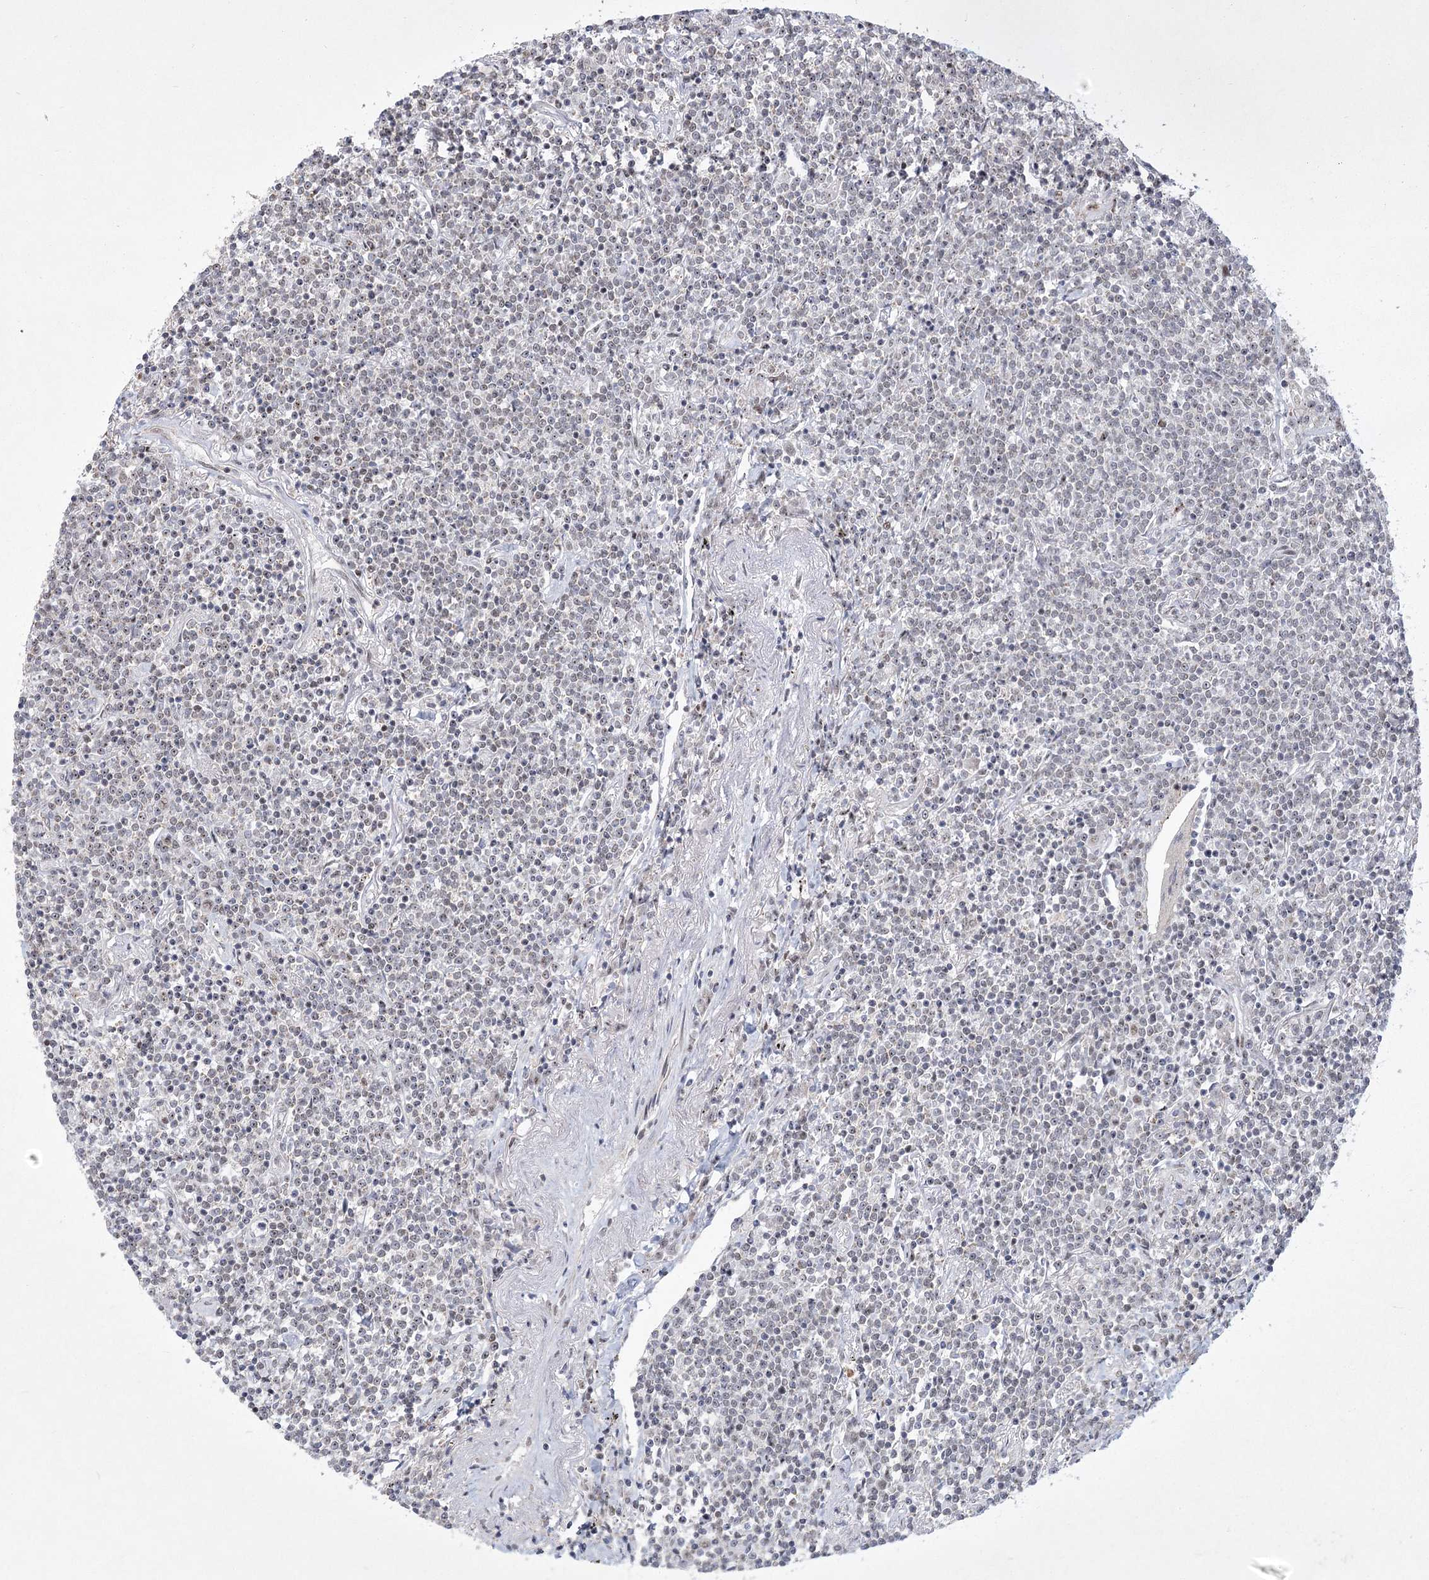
{"staining": {"intensity": "negative", "quantity": "none", "location": "none"}, "tissue": "lymphoma", "cell_type": "Tumor cells", "image_type": "cancer", "snomed": [{"axis": "morphology", "description": "Malignant lymphoma, non-Hodgkin's type, Low grade"}, {"axis": "topography", "description": "Lung"}], "caption": "The micrograph shows no significant positivity in tumor cells of low-grade malignant lymphoma, non-Hodgkin's type.", "gene": "CIB4", "patient": {"sex": "female", "age": 71}}